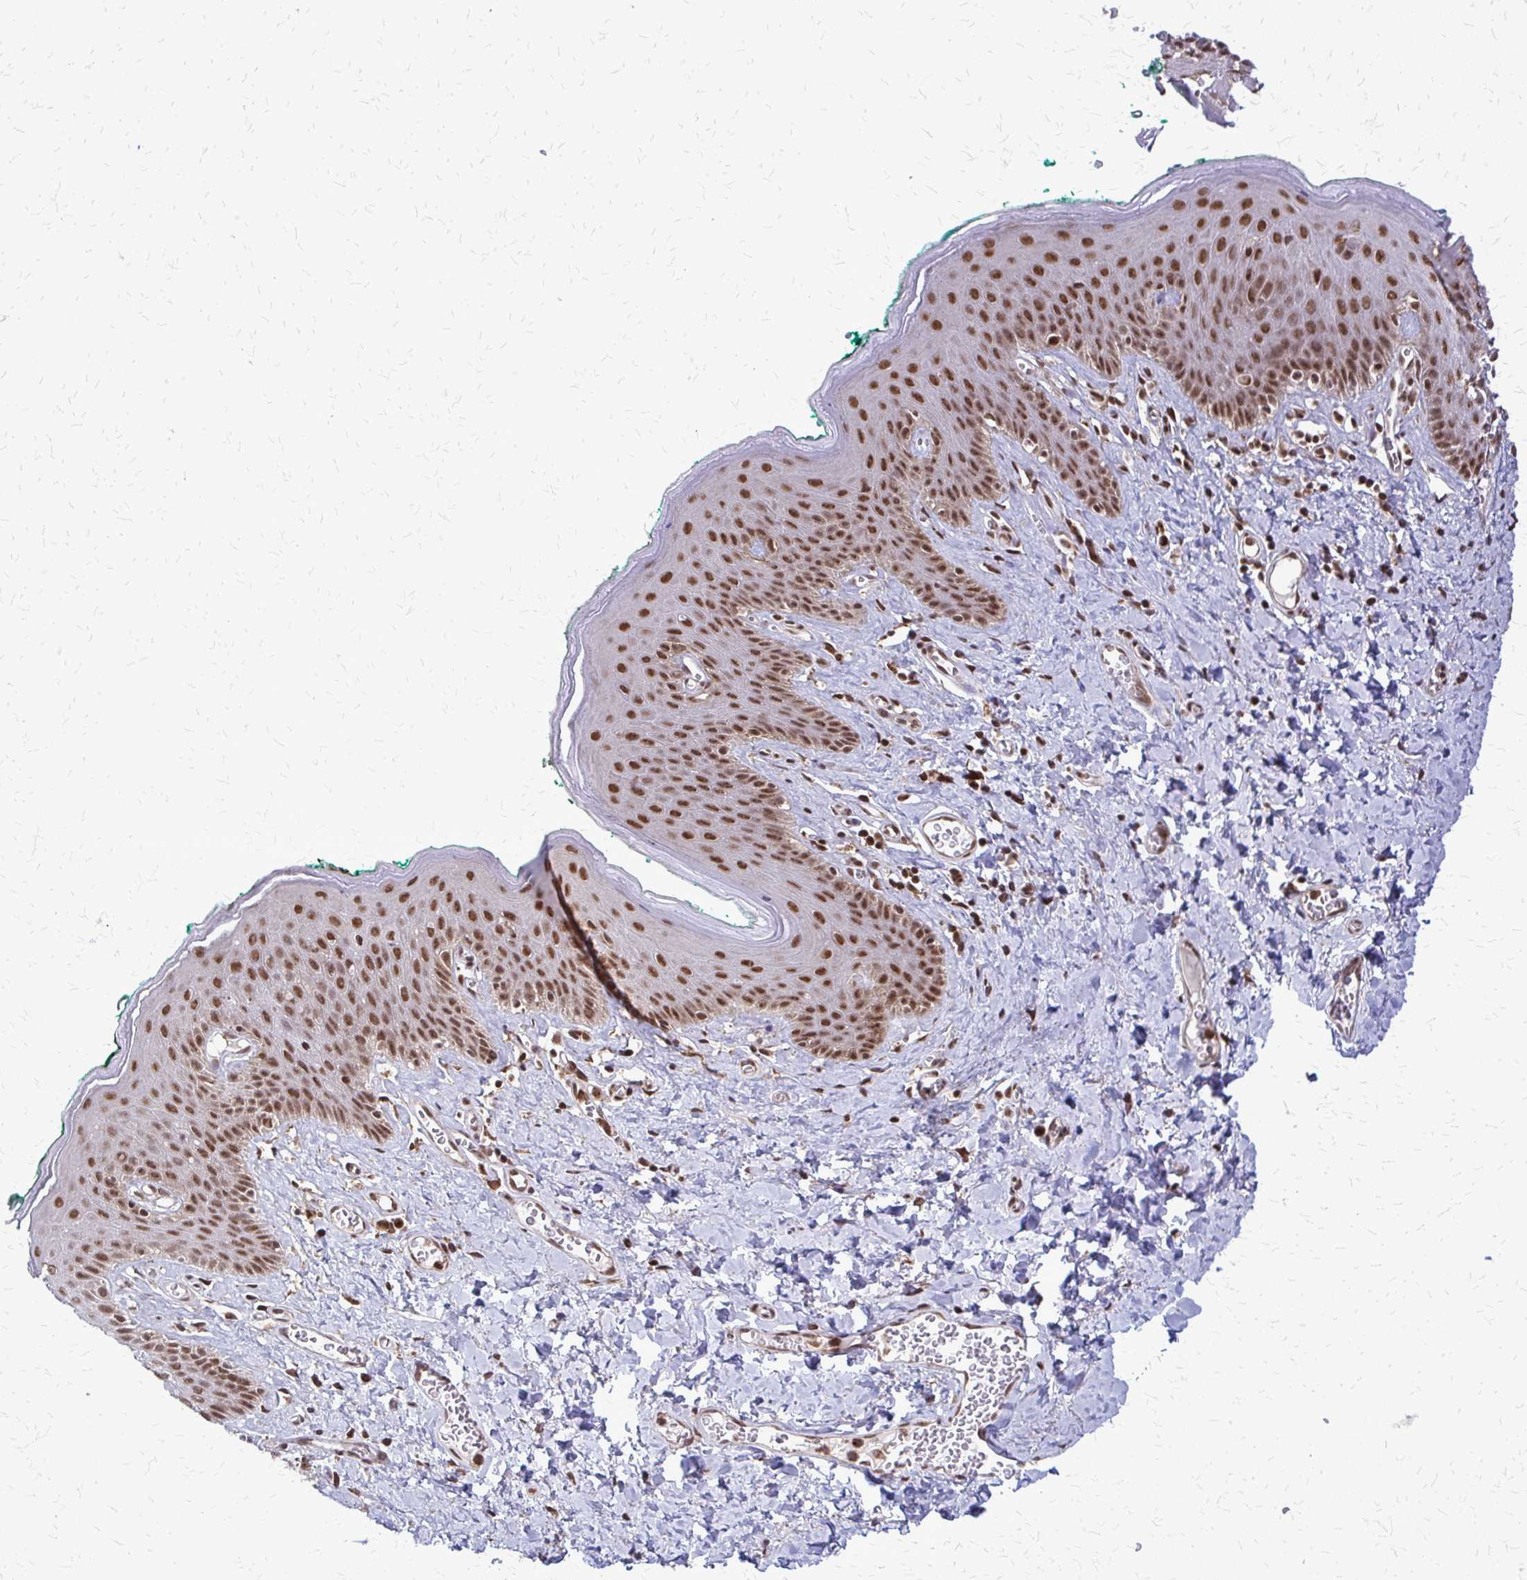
{"staining": {"intensity": "moderate", "quantity": ">75%", "location": "nuclear"}, "tissue": "skin", "cell_type": "Epidermal cells", "image_type": "normal", "snomed": [{"axis": "morphology", "description": "Normal tissue, NOS"}, {"axis": "topography", "description": "Vulva"}, {"axis": "topography", "description": "Peripheral nerve tissue"}], "caption": "A brown stain shows moderate nuclear expression of a protein in epidermal cells of benign human skin. (DAB (3,3'-diaminobenzidine) IHC with brightfield microscopy, high magnification).", "gene": "HDAC3", "patient": {"sex": "female", "age": 66}}